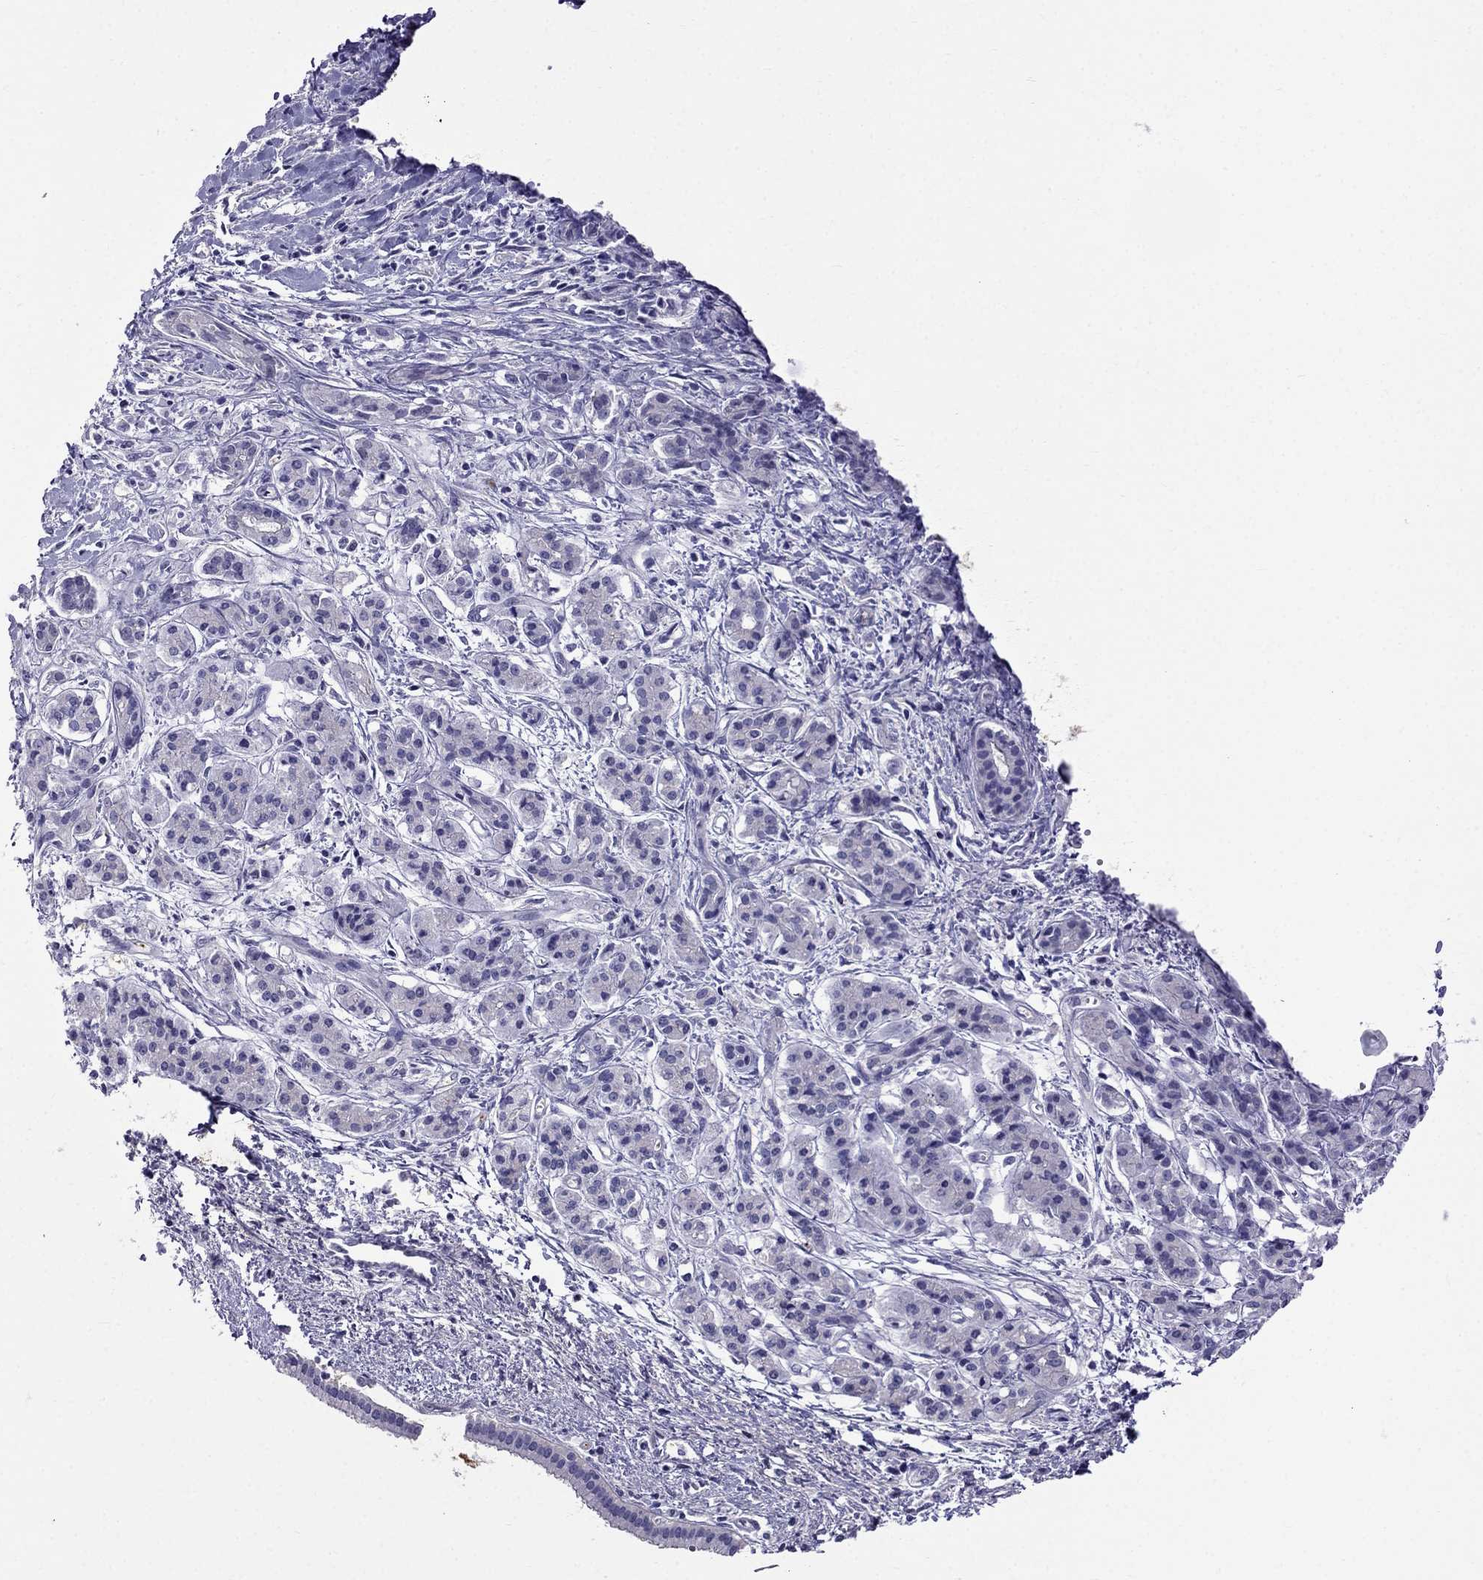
{"staining": {"intensity": "negative", "quantity": "none", "location": "none"}, "tissue": "pancreatic cancer", "cell_type": "Tumor cells", "image_type": "cancer", "snomed": [{"axis": "morphology", "description": "Adenocarcinoma, NOS"}, {"axis": "topography", "description": "Pancreas"}], "caption": "High power microscopy micrograph of an IHC photomicrograph of pancreatic adenocarcinoma, revealing no significant positivity in tumor cells.", "gene": "MGP", "patient": {"sex": "male", "age": 48}}